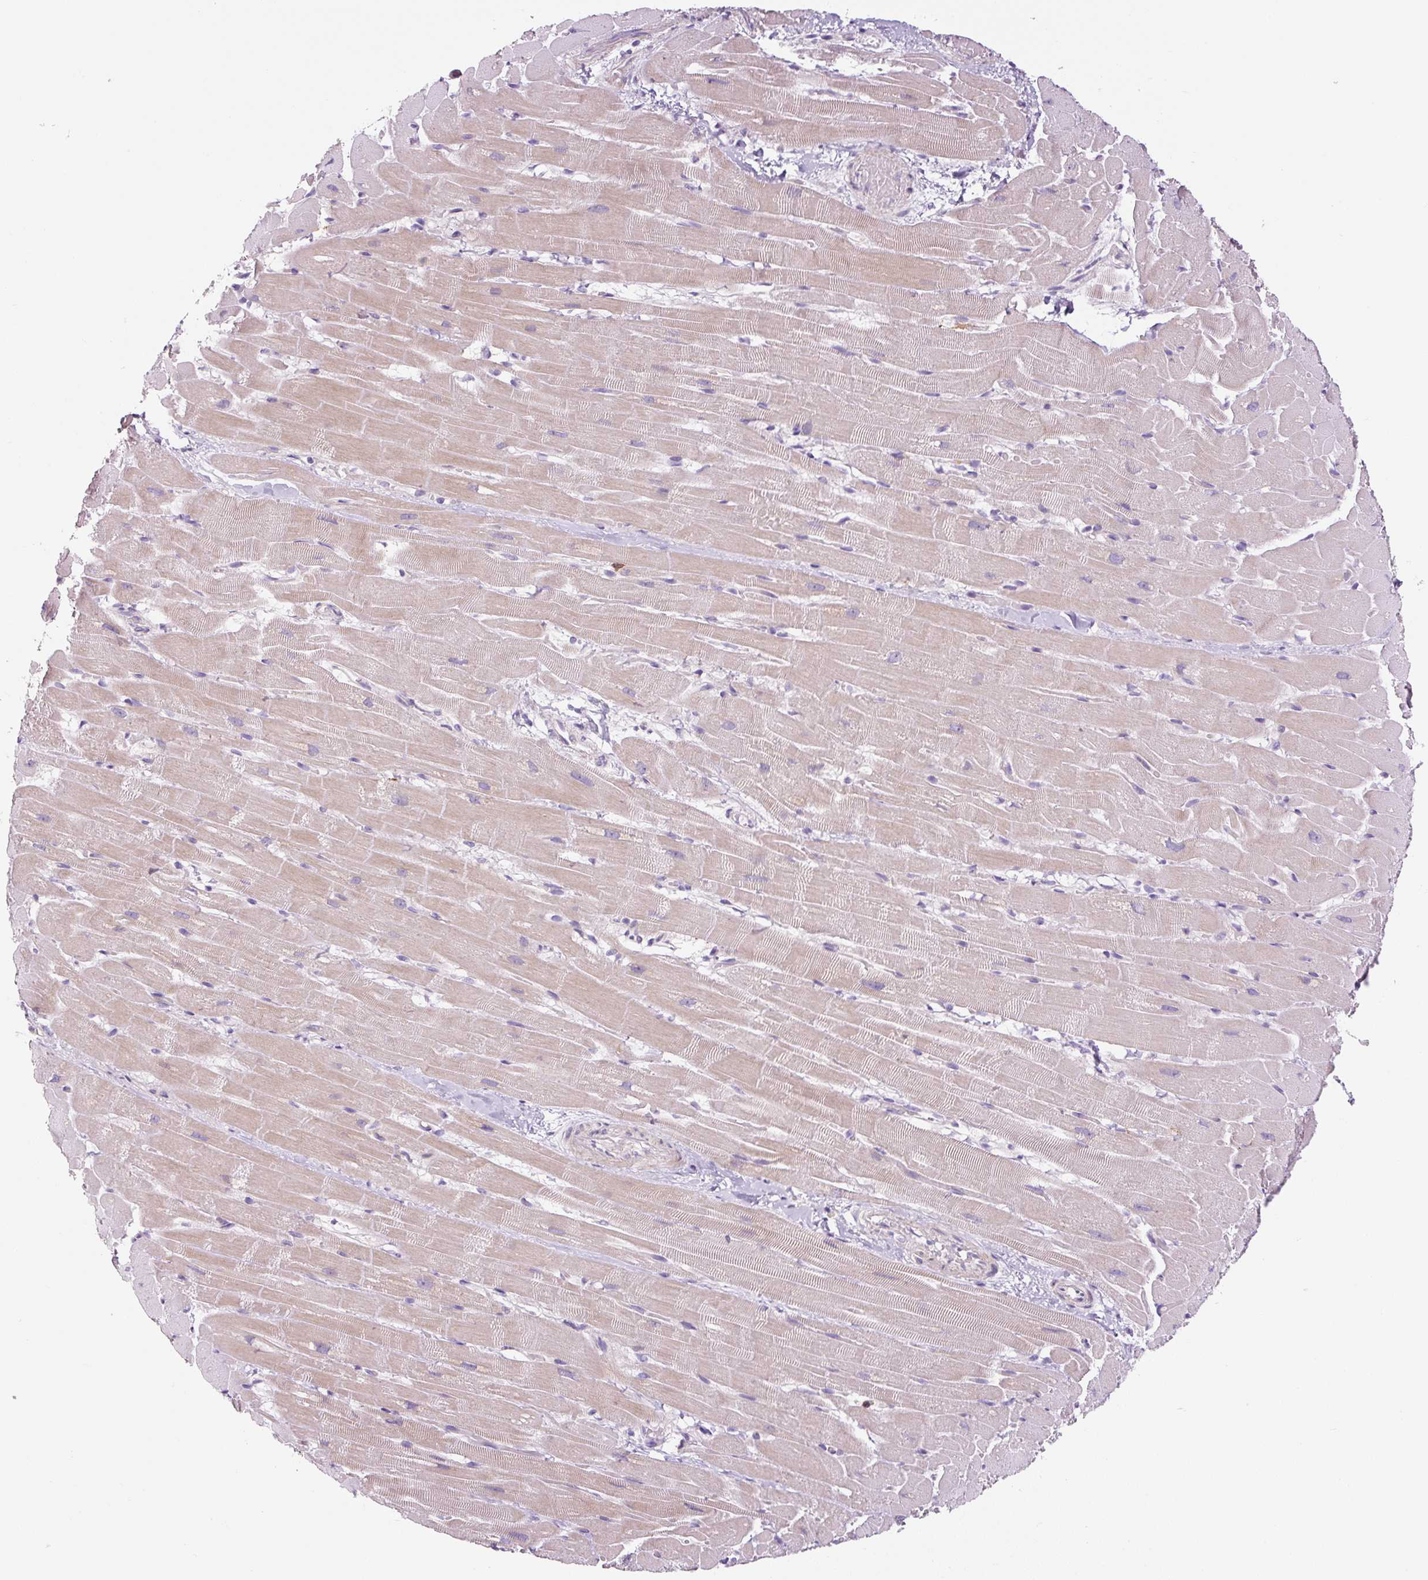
{"staining": {"intensity": "weak", "quantity": "25%-75%", "location": "cytoplasmic/membranous"}, "tissue": "heart muscle", "cell_type": "Cardiomyocytes", "image_type": "normal", "snomed": [{"axis": "morphology", "description": "Normal tissue, NOS"}, {"axis": "topography", "description": "Heart"}], "caption": "The micrograph reveals immunohistochemical staining of normal heart muscle. There is weak cytoplasmic/membranous staining is present in about 25%-75% of cardiomyocytes. (DAB IHC with brightfield microscopy, high magnification).", "gene": "FUT10", "patient": {"sex": "male", "age": 37}}